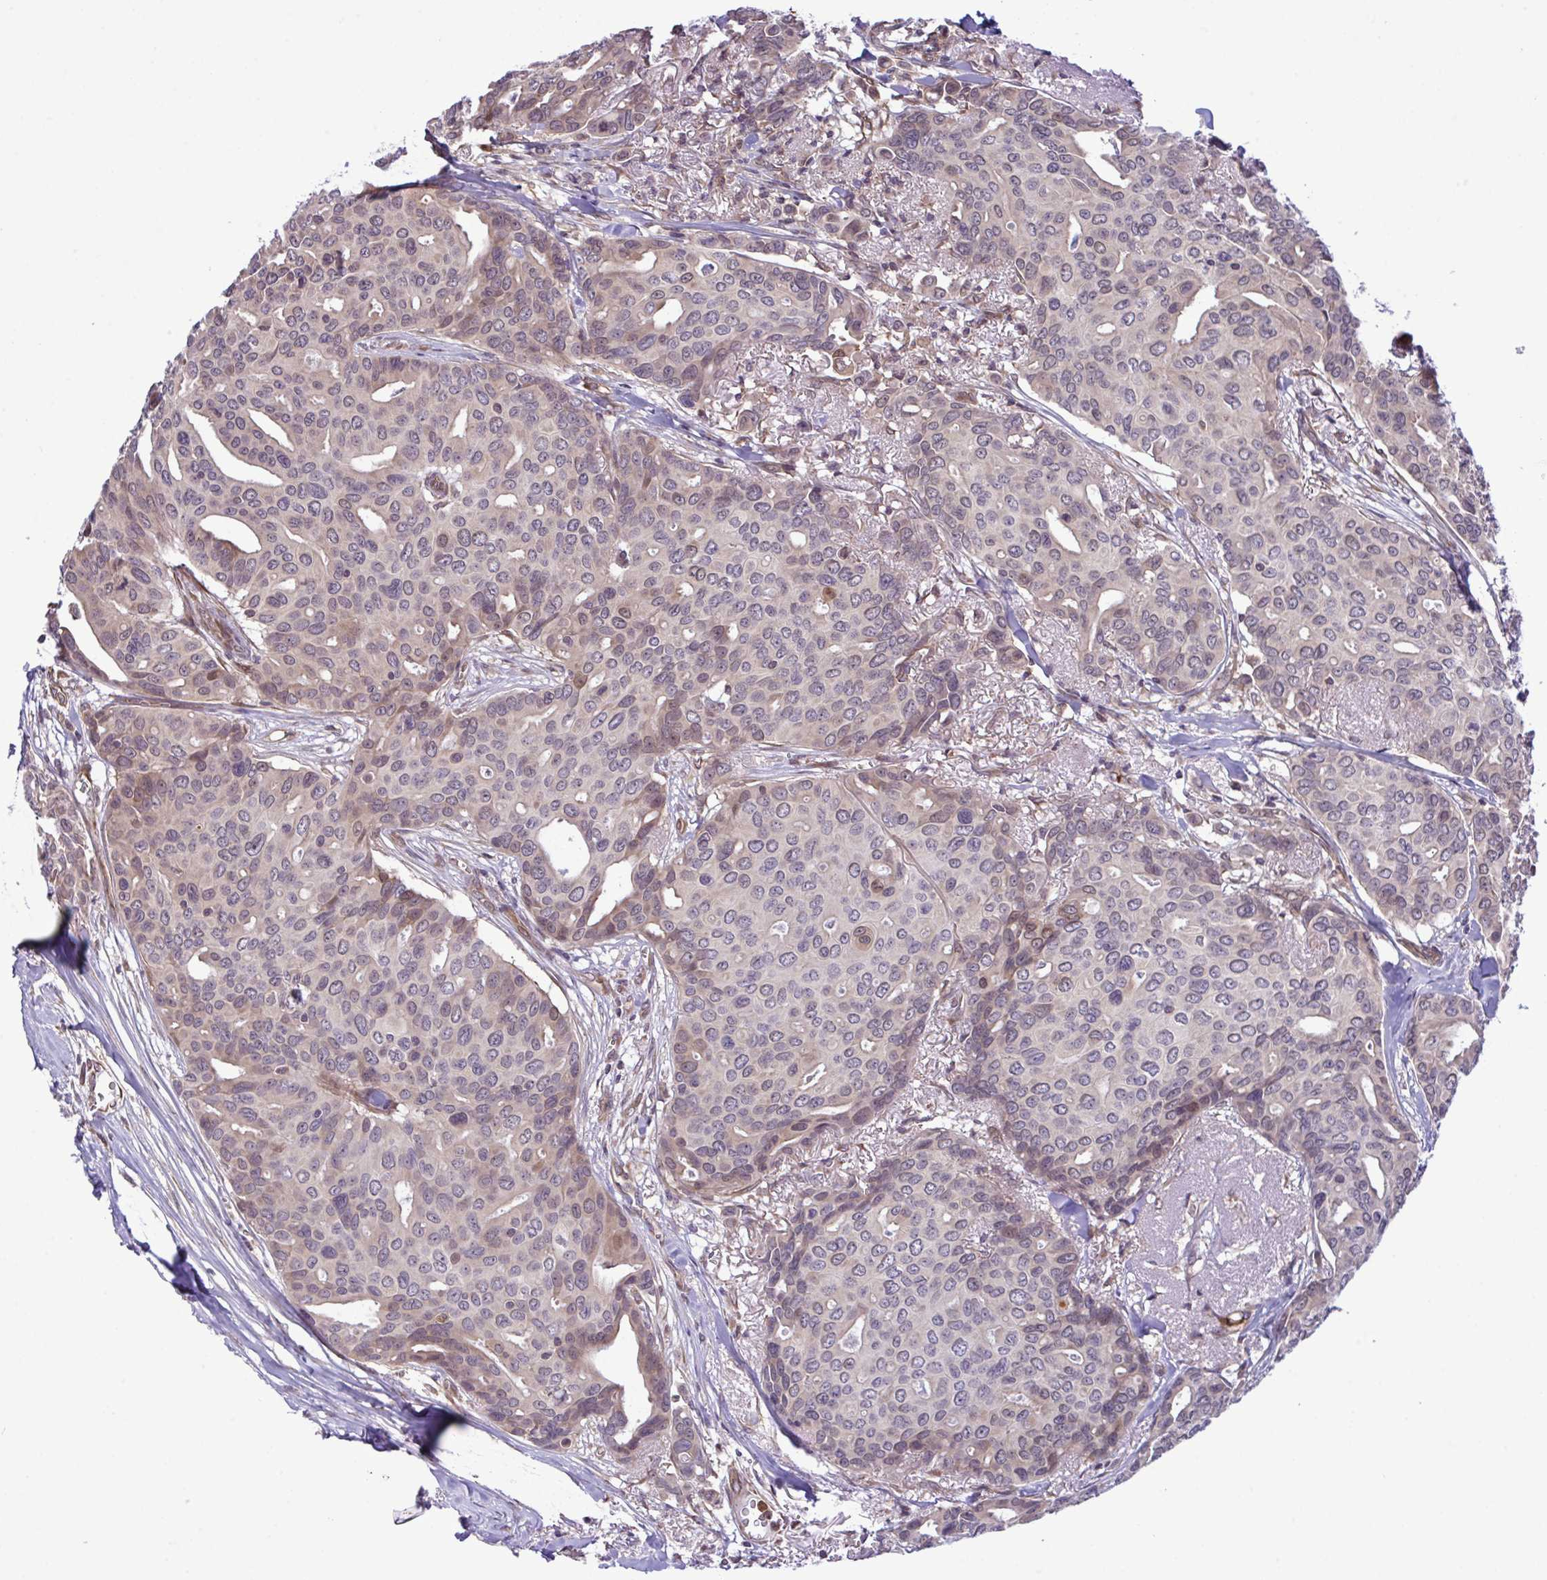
{"staining": {"intensity": "weak", "quantity": "<25%", "location": "cytoplasmic/membranous"}, "tissue": "breast cancer", "cell_type": "Tumor cells", "image_type": "cancer", "snomed": [{"axis": "morphology", "description": "Duct carcinoma"}, {"axis": "topography", "description": "Breast"}], "caption": "Tumor cells are negative for protein expression in human infiltrating ductal carcinoma (breast).", "gene": "CMPK1", "patient": {"sex": "female", "age": 54}}